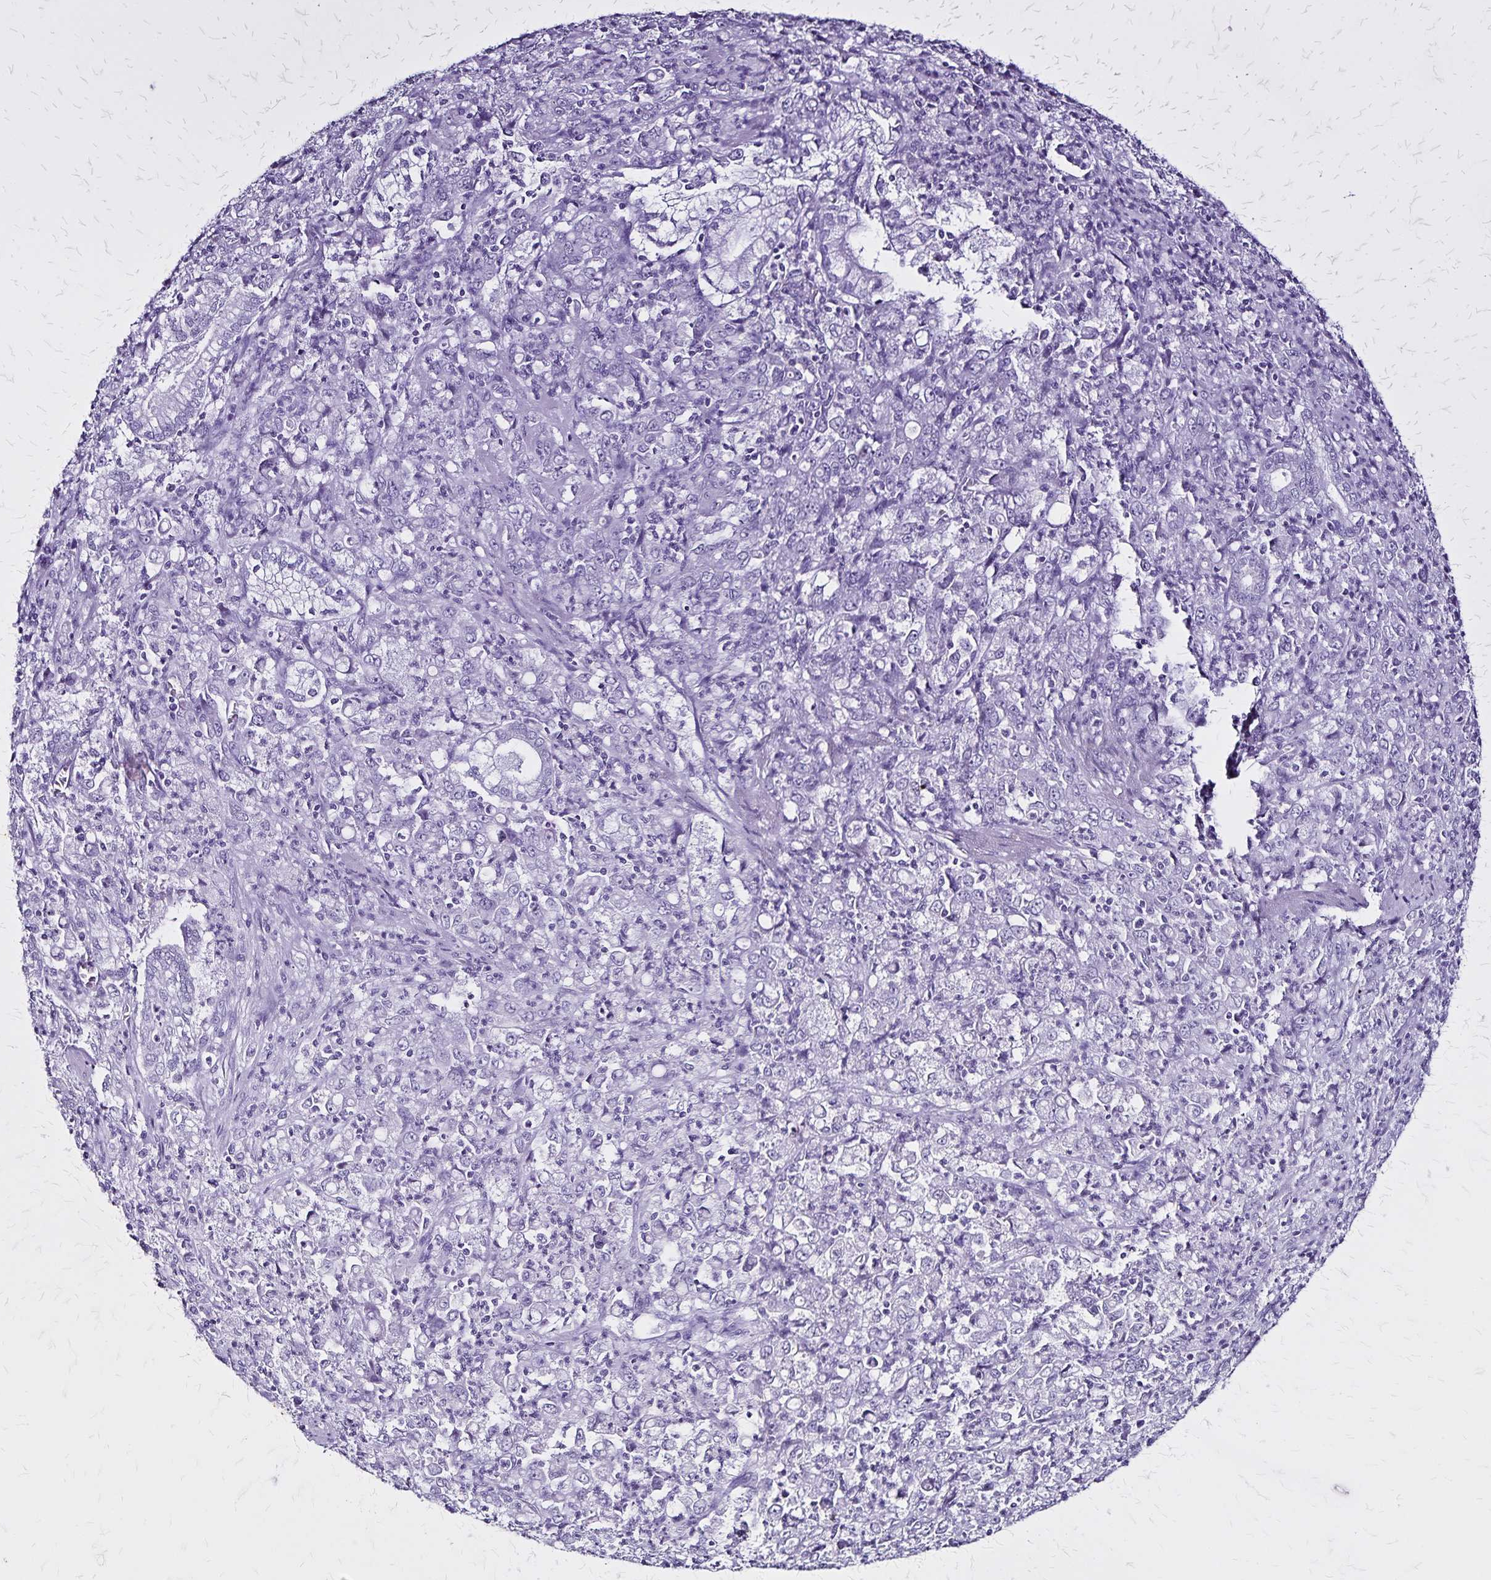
{"staining": {"intensity": "negative", "quantity": "none", "location": "none"}, "tissue": "stomach cancer", "cell_type": "Tumor cells", "image_type": "cancer", "snomed": [{"axis": "morphology", "description": "Adenocarcinoma, NOS"}, {"axis": "topography", "description": "Stomach, lower"}], "caption": "The photomicrograph demonstrates no staining of tumor cells in adenocarcinoma (stomach).", "gene": "KRT2", "patient": {"sex": "female", "age": 71}}